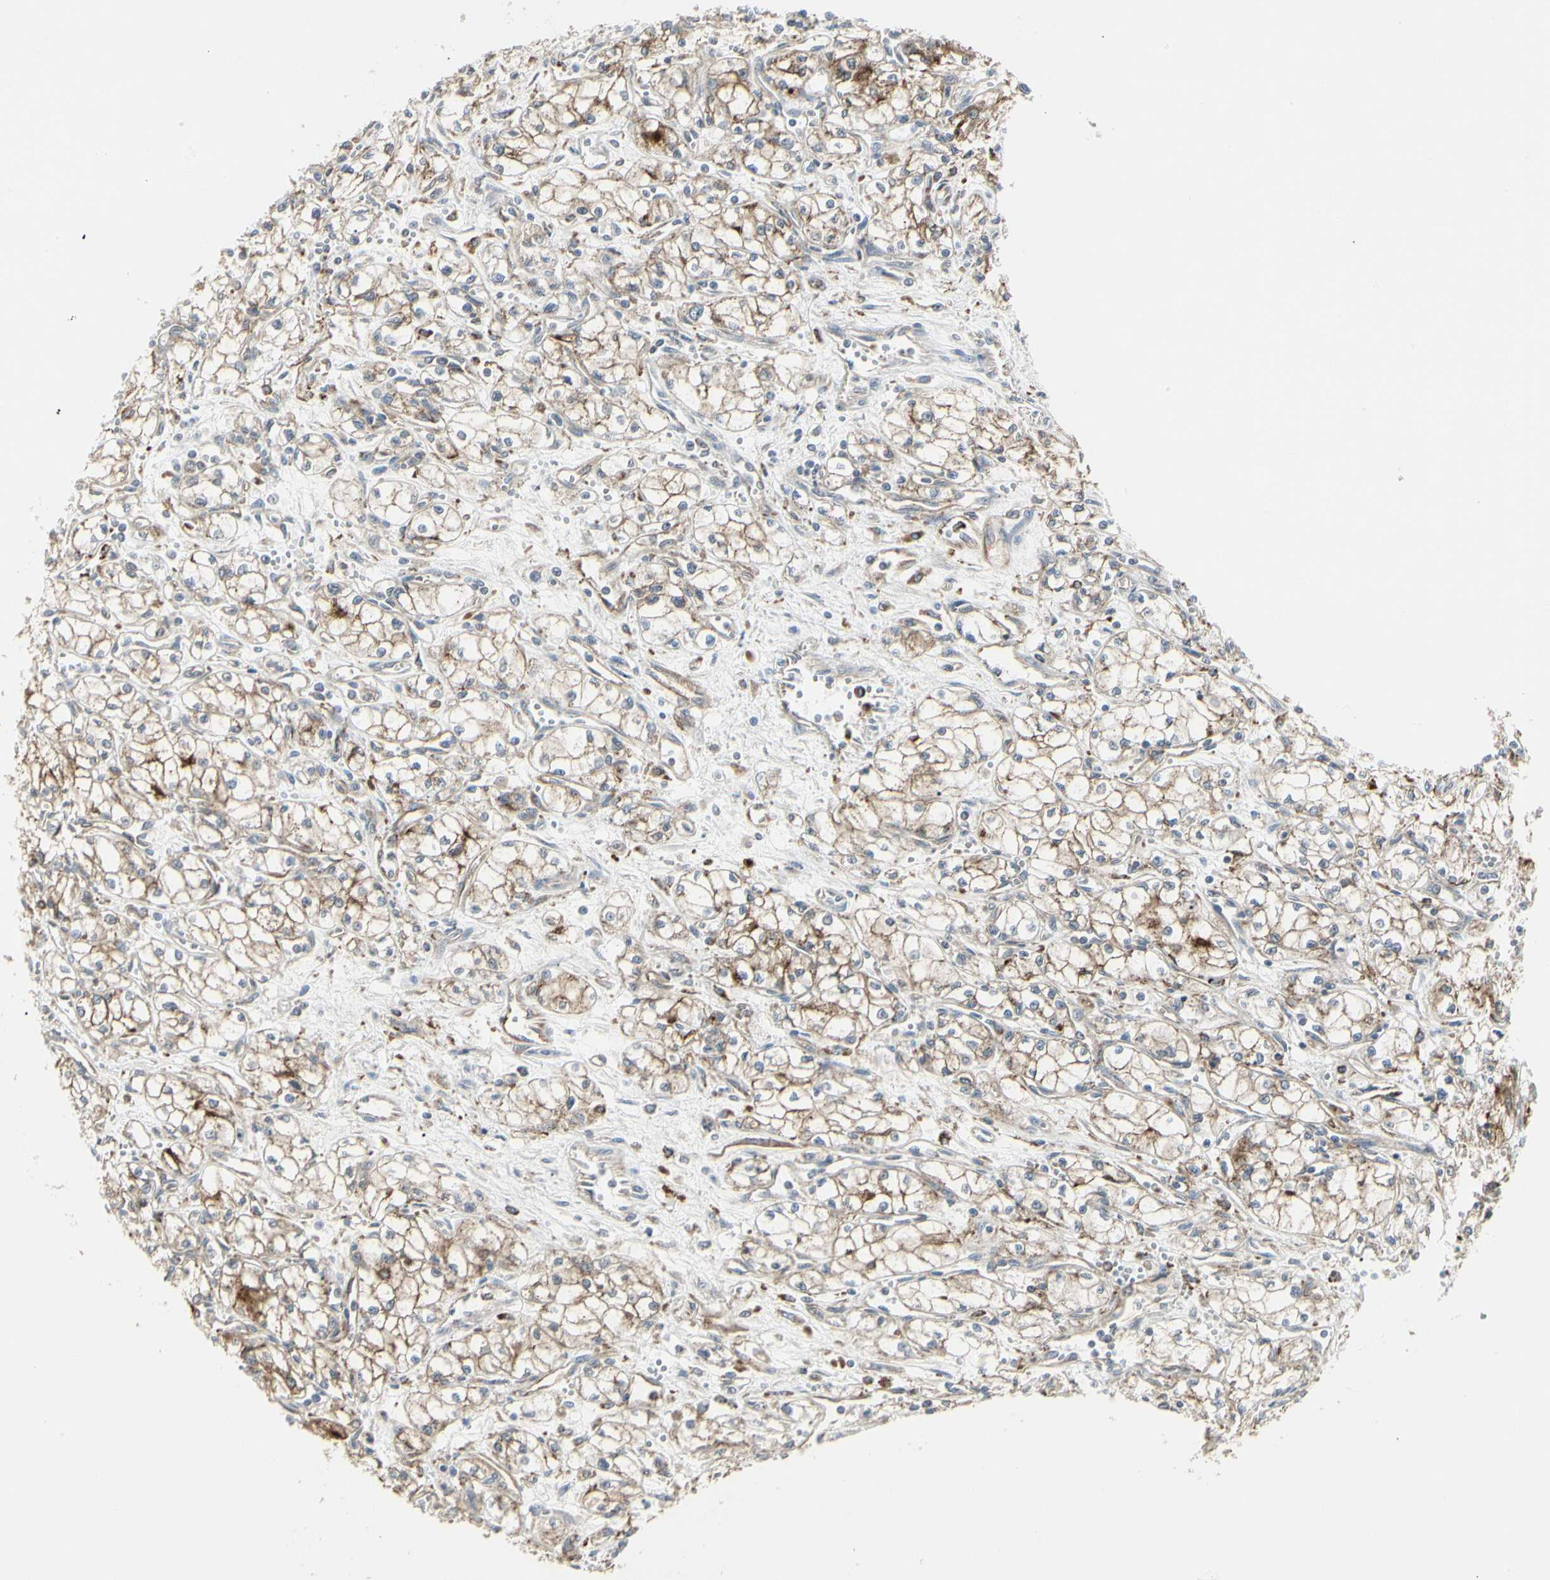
{"staining": {"intensity": "moderate", "quantity": "<25%", "location": "cytoplasmic/membranous"}, "tissue": "renal cancer", "cell_type": "Tumor cells", "image_type": "cancer", "snomed": [{"axis": "morphology", "description": "Normal tissue, NOS"}, {"axis": "morphology", "description": "Adenocarcinoma, NOS"}, {"axis": "topography", "description": "Kidney"}], "caption": "Tumor cells display moderate cytoplasmic/membranous positivity in about <25% of cells in renal adenocarcinoma.", "gene": "ATP6V1B2", "patient": {"sex": "male", "age": 59}}